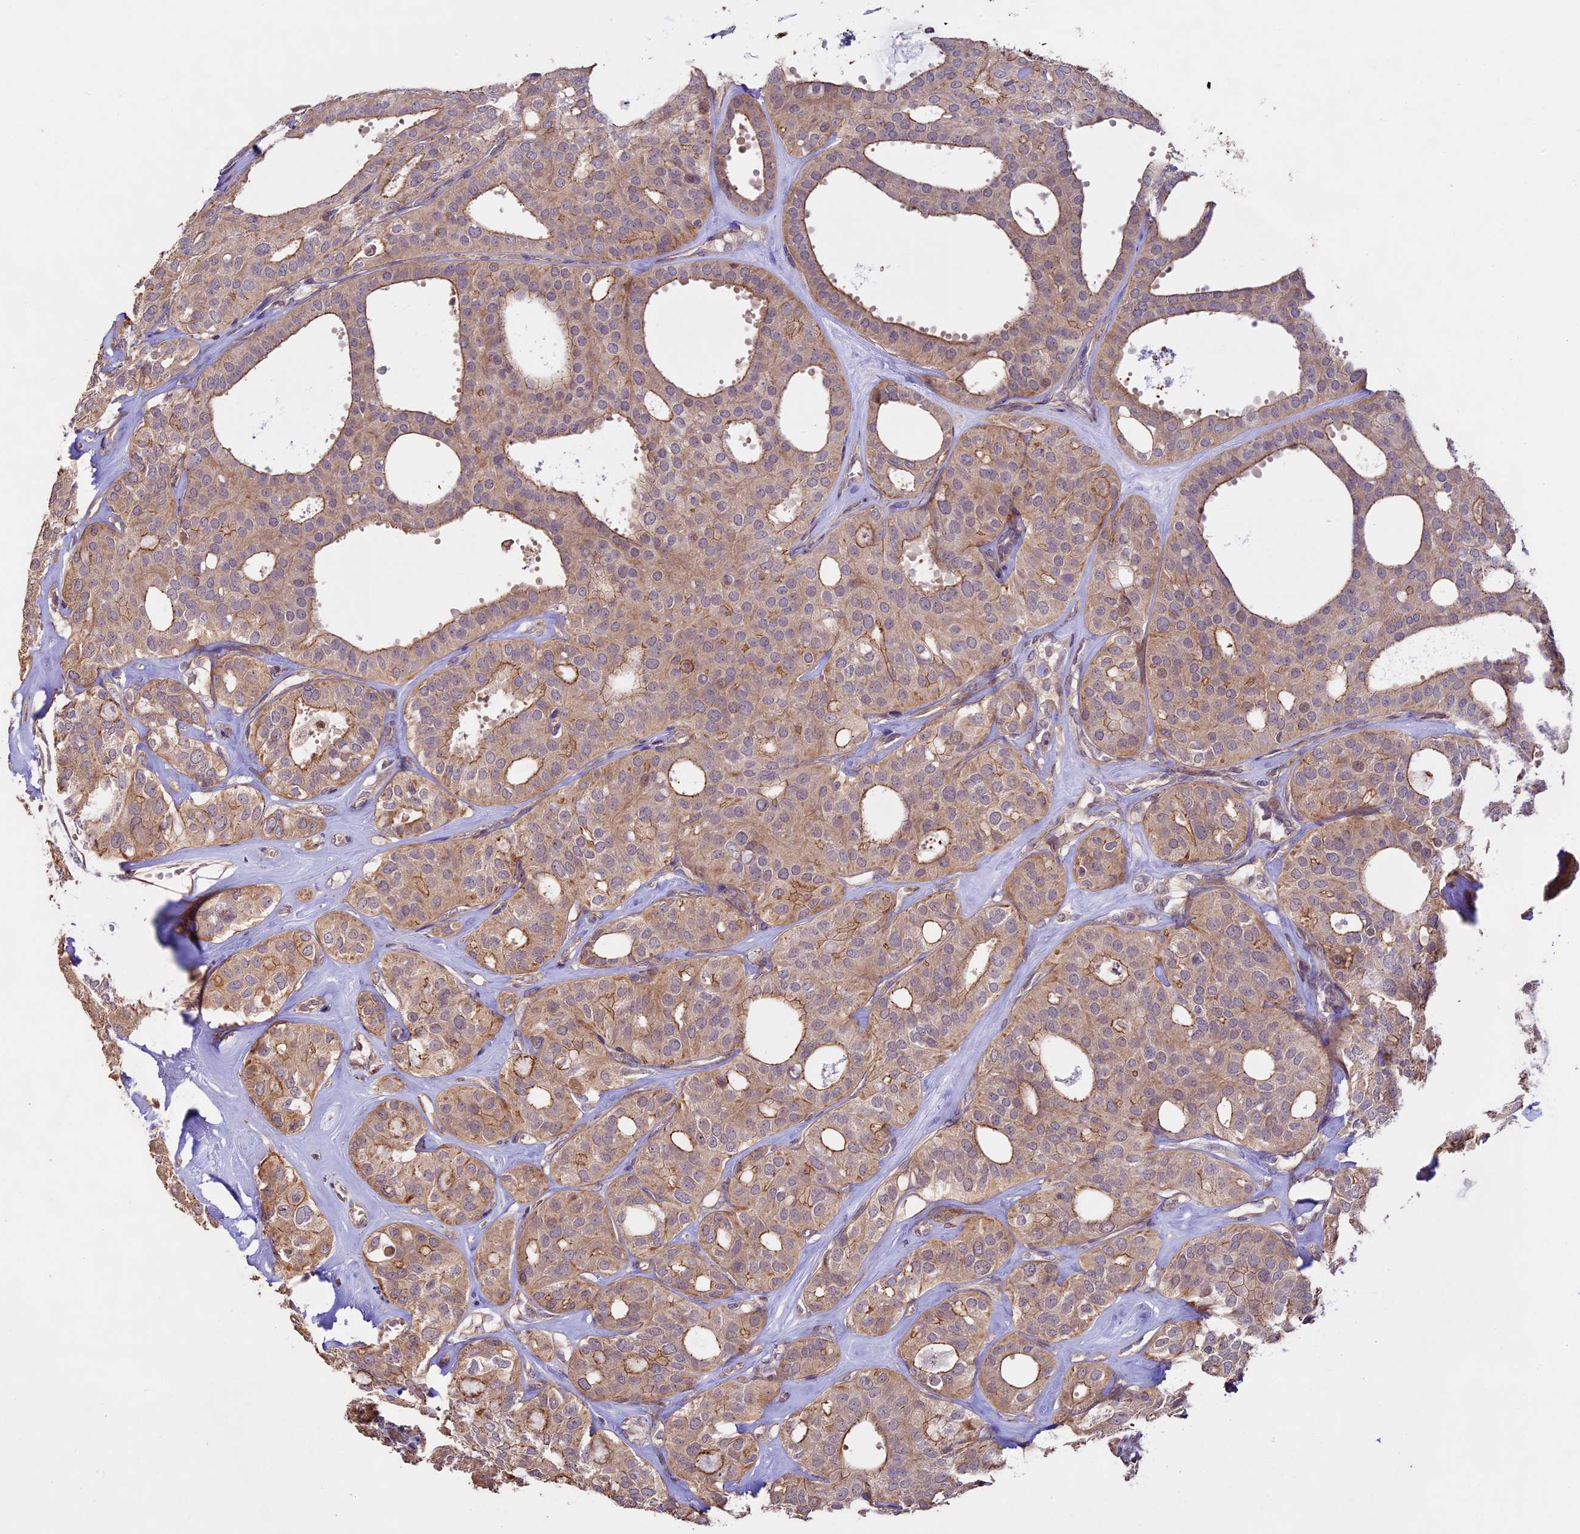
{"staining": {"intensity": "moderate", "quantity": ">75%", "location": "cytoplasmic/membranous"}, "tissue": "thyroid cancer", "cell_type": "Tumor cells", "image_type": "cancer", "snomed": [{"axis": "morphology", "description": "Follicular adenoma carcinoma, NOS"}, {"axis": "topography", "description": "Thyroid gland"}], "caption": "This photomicrograph demonstrates immunohistochemistry staining of human follicular adenoma carcinoma (thyroid), with medium moderate cytoplasmic/membranous staining in about >75% of tumor cells.", "gene": "BCAS4", "patient": {"sex": "male", "age": 75}}